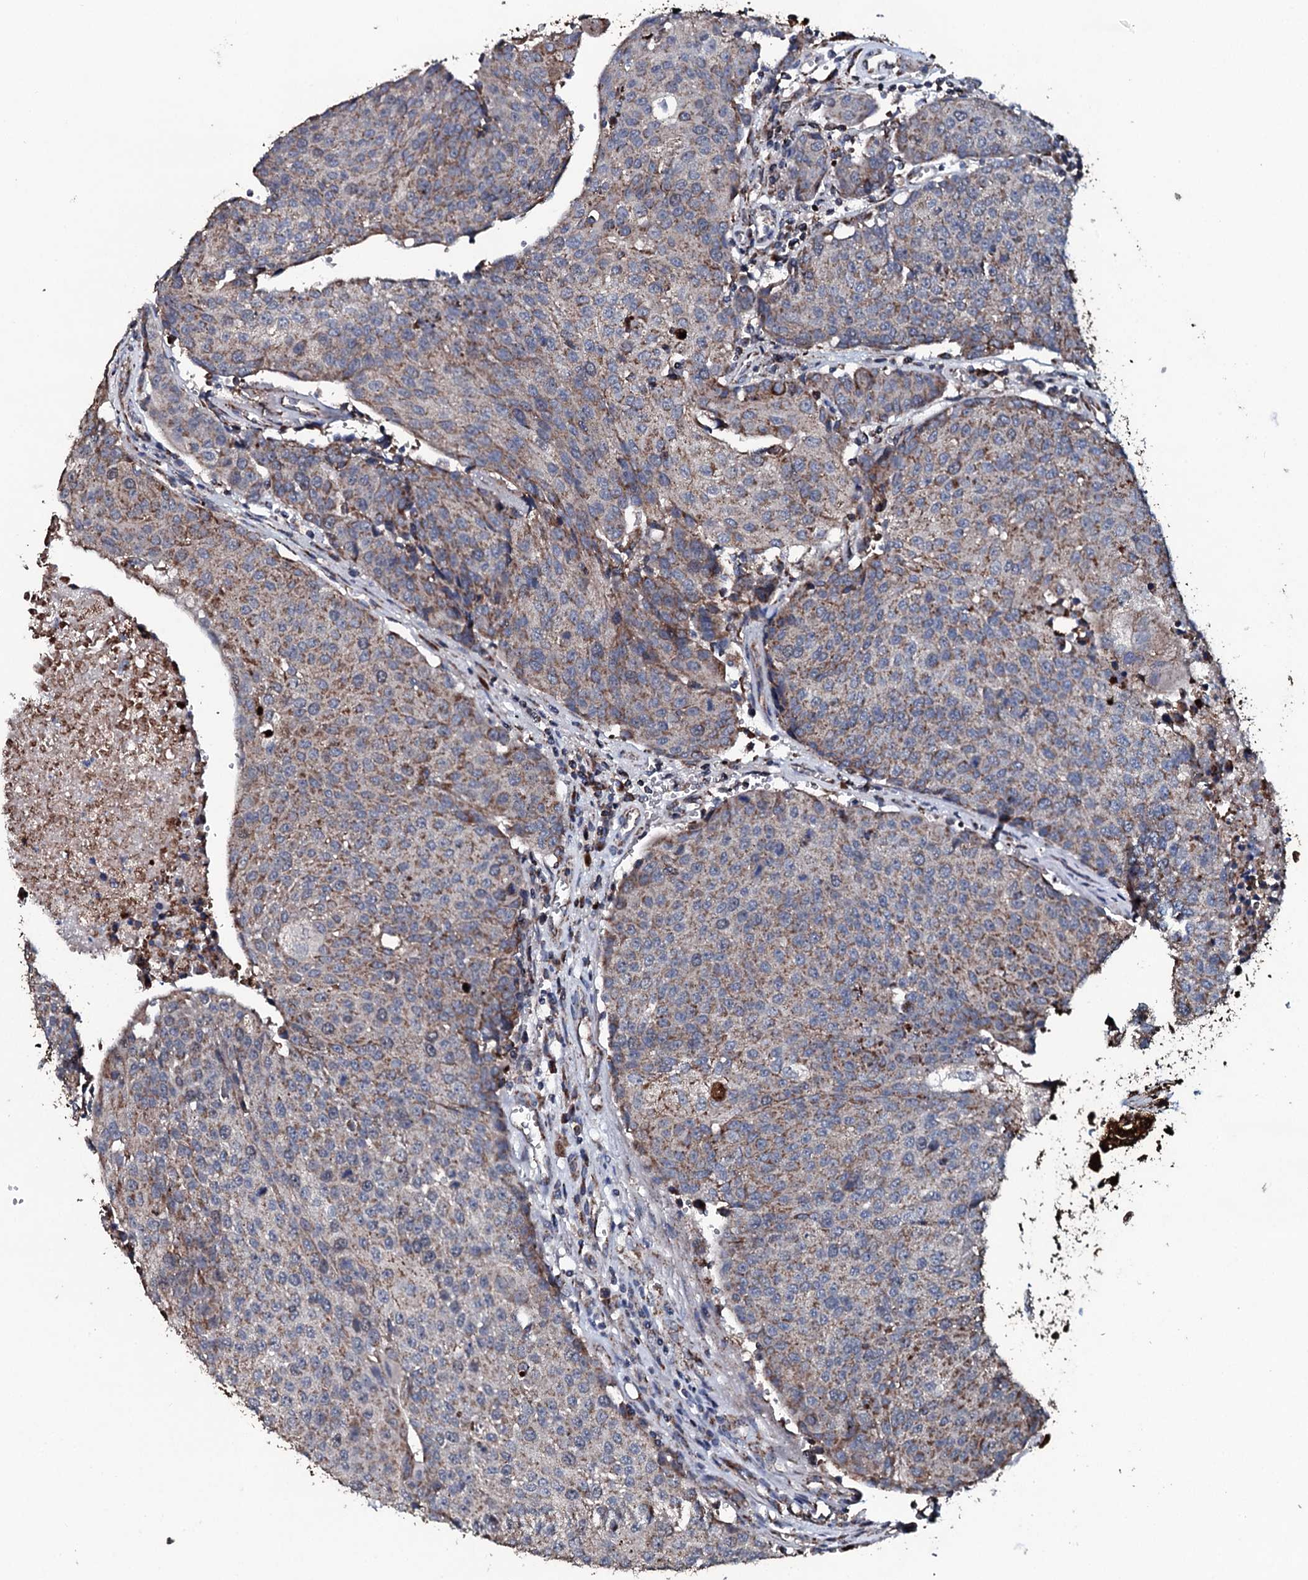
{"staining": {"intensity": "weak", "quantity": ">75%", "location": "cytoplasmic/membranous"}, "tissue": "urothelial cancer", "cell_type": "Tumor cells", "image_type": "cancer", "snomed": [{"axis": "morphology", "description": "Urothelial carcinoma, High grade"}, {"axis": "topography", "description": "Urinary bladder"}], "caption": "Tumor cells exhibit low levels of weak cytoplasmic/membranous staining in approximately >75% of cells in urothelial cancer.", "gene": "DYNC2I2", "patient": {"sex": "female", "age": 85}}